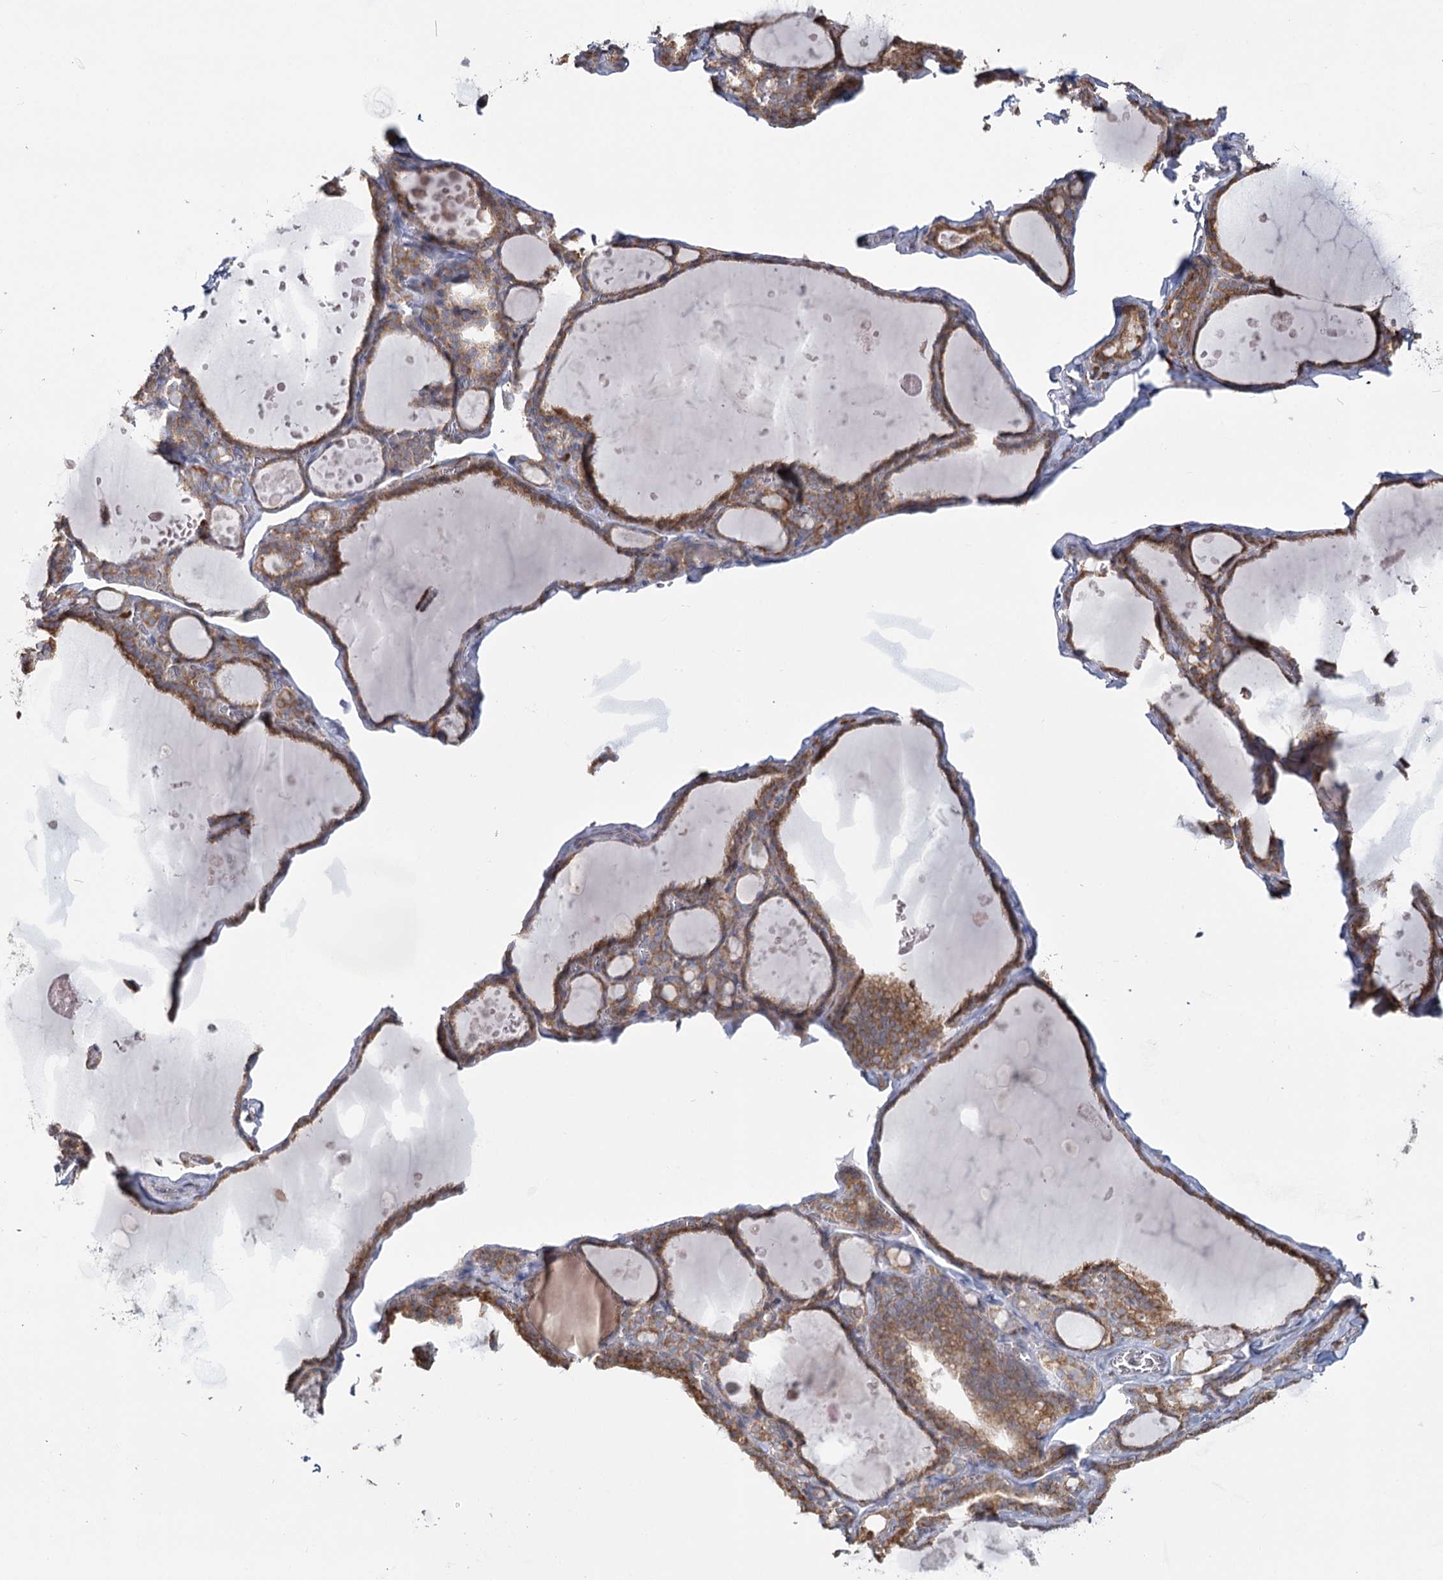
{"staining": {"intensity": "moderate", "quantity": ">75%", "location": "cytoplasmic/membranous"}, "tissue": "thyroid gland", "cell_type": "Glandular cells", "image_type": "normal", "snomed": [{"axis": "morphology", "description": "Normal tissue, NOS"}, {"axis": "topography", "description": "Thyroid gland"}], "caption": "Benign thyroid gland displays moderate cytoplasmic/membranous staining in approximately >75% of glandular cells (IHC, brightfield microscopy, high magnification)..", "gene": "ZCCHC9", "patient": {"sex": "male", "age": 56}}